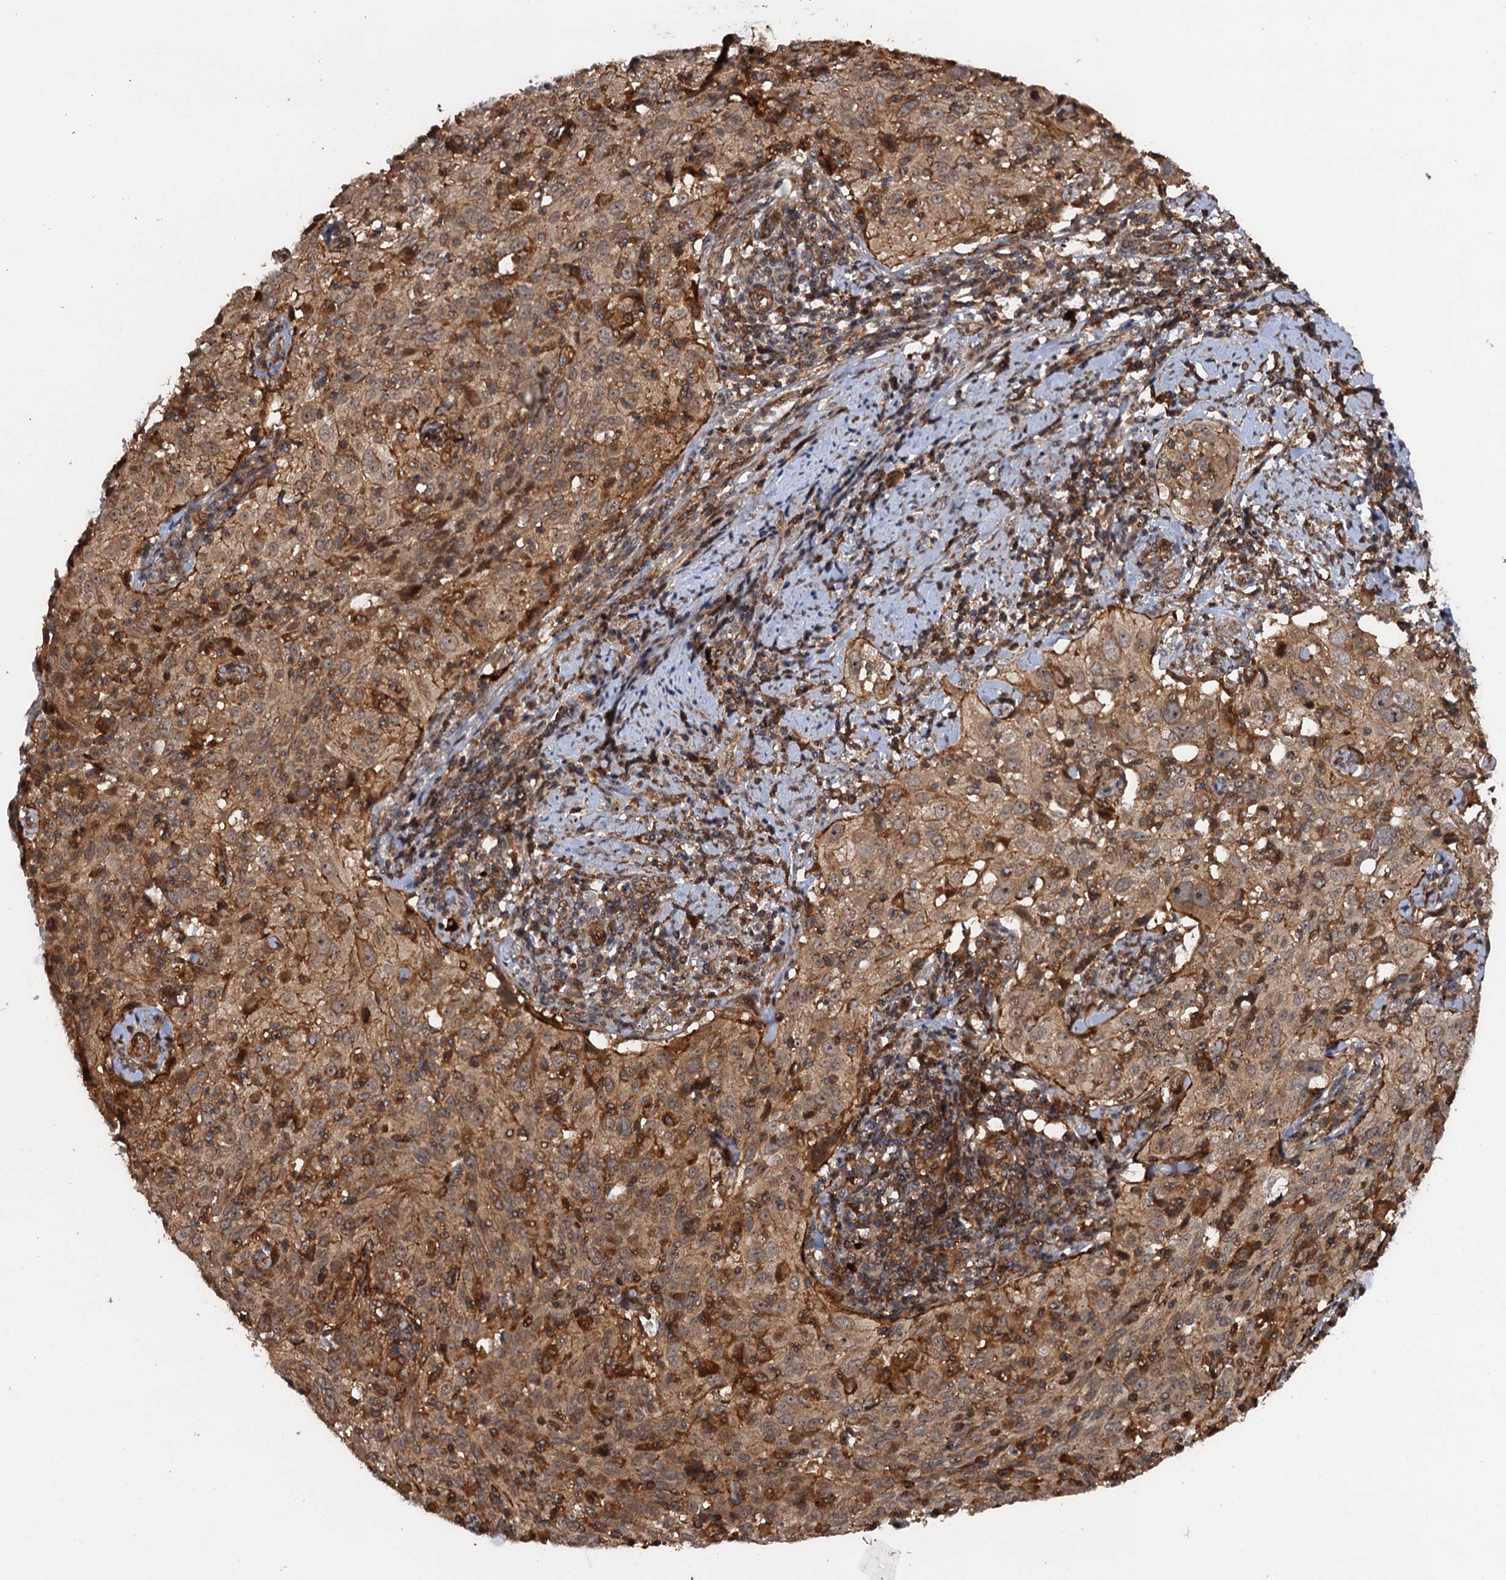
{"staining": {"intensity": "moderate", "quantity": ">75%", "location": "cytoplasmic/membranous"}, "tissue": "cervical cancer", "cell_type": "Tumor cells", "image_type": "cancer", "snomed": [{"axis": "morphology", "description": "Squamous cell carcinoma, NOS"}, {"axis": "topography", "description": "Cervix"}], "caption": "About >75% of tumor cells in human cervical cancer (squamous cell carcinoma) show moderate cytoplasmic/membranous protein positivity as visualized by brown immunohistochemical staining.", "gene": "BORA", "patient": {"sex": "female", "age": 31}}